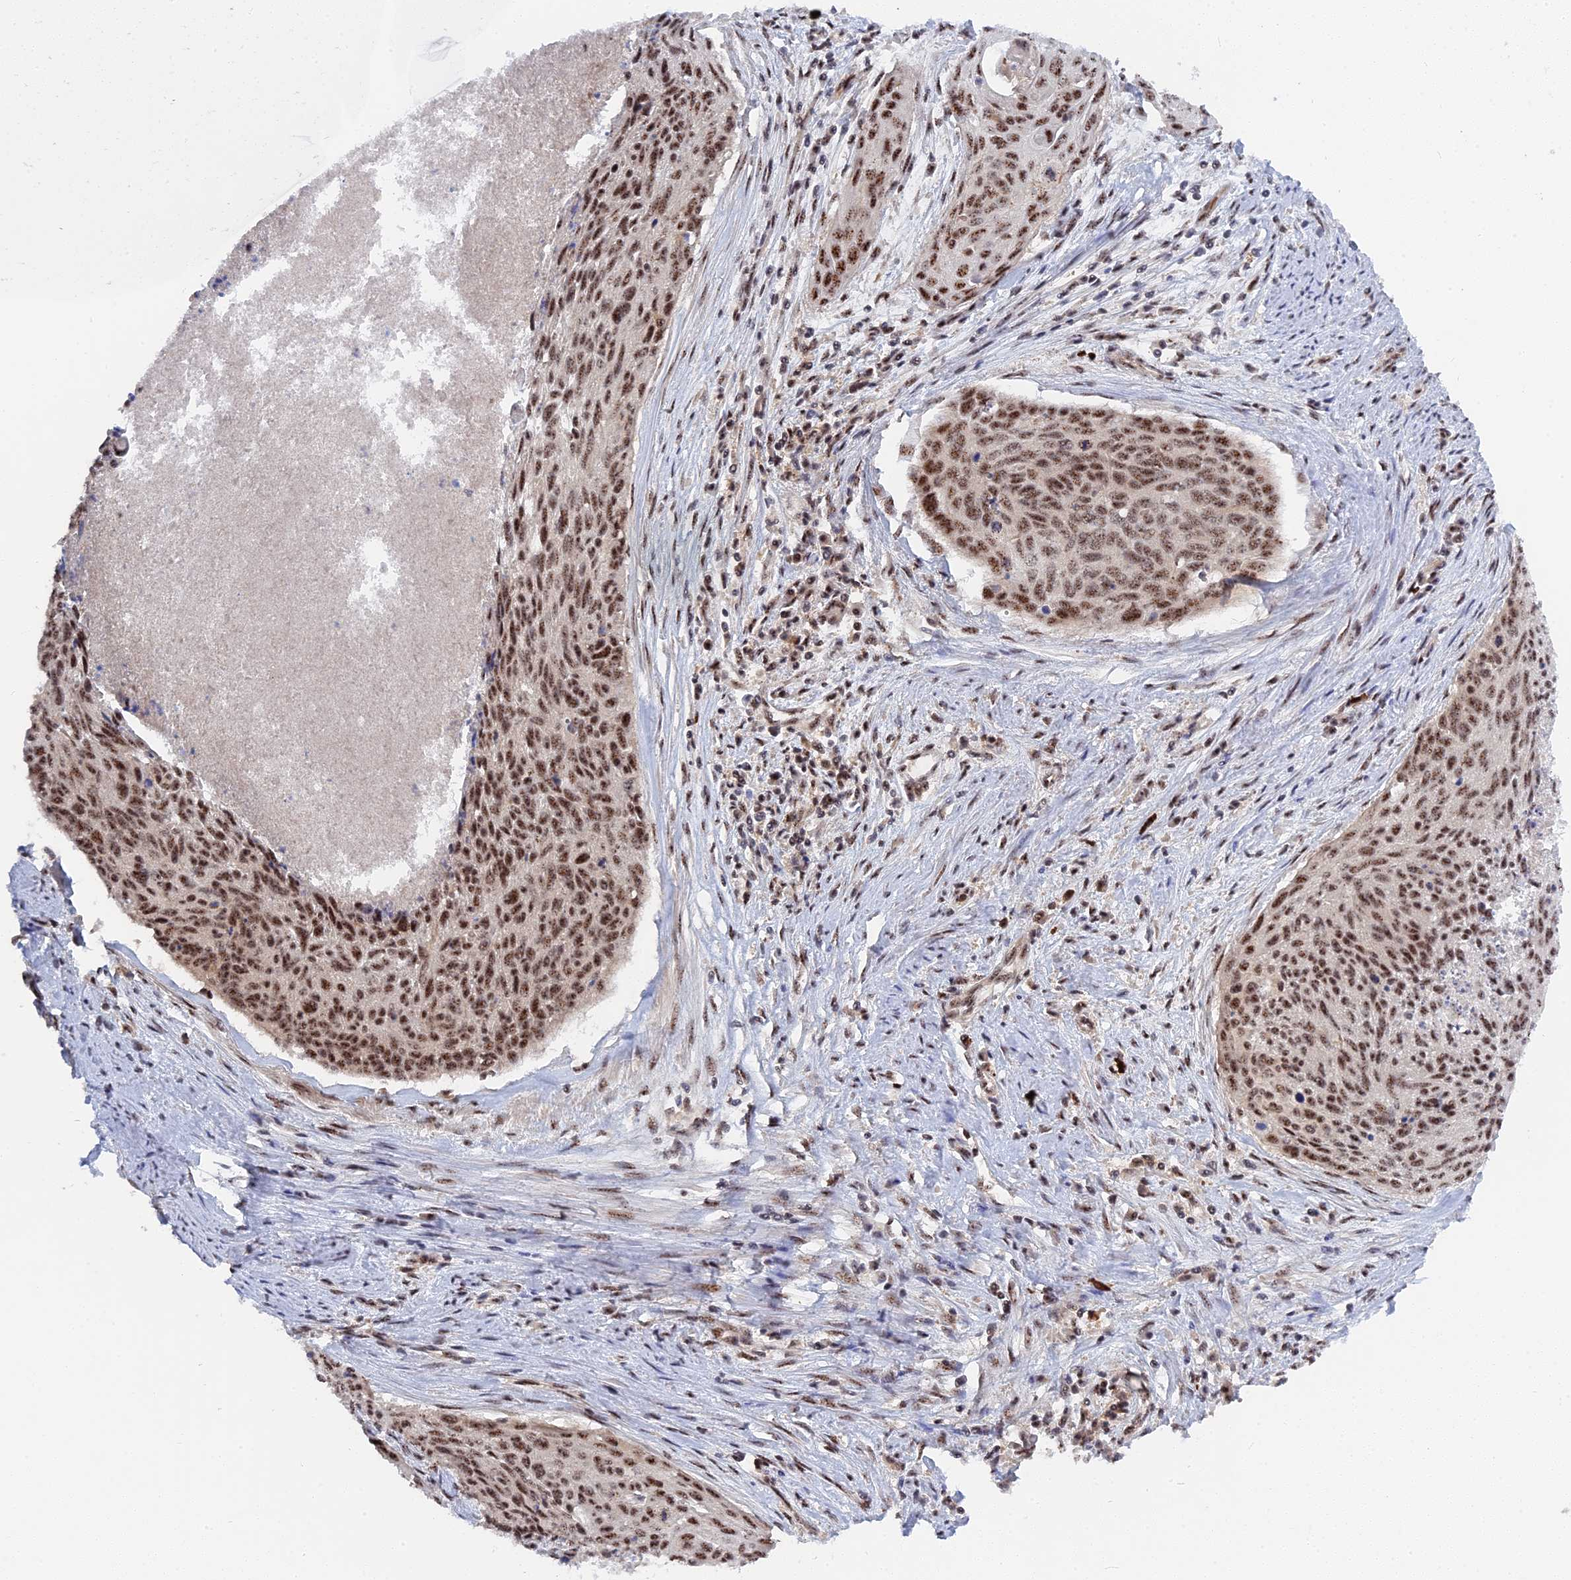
{"staining": {"intensity": "moderate", "quantity": ">75%", "location": "nuclear"}, "tissue": "cervical cancer", "cell_type": "Tumor cells", "image_type": "cancer", "snomed": [{"axis": "morphology", "description": "Squamous cell carcinoma, NOS"}, {"axis": "topography", "description": "Cervix"}], "caption": "A photomicrograph of cervical cancer stained for a protein displays moderate nuclear brown staining in tumor cells. The protein is shown in brown color, while the nuclei are stained blue.", "gene": "TAB1", "patient": {"sex": "female", "age": 55}}